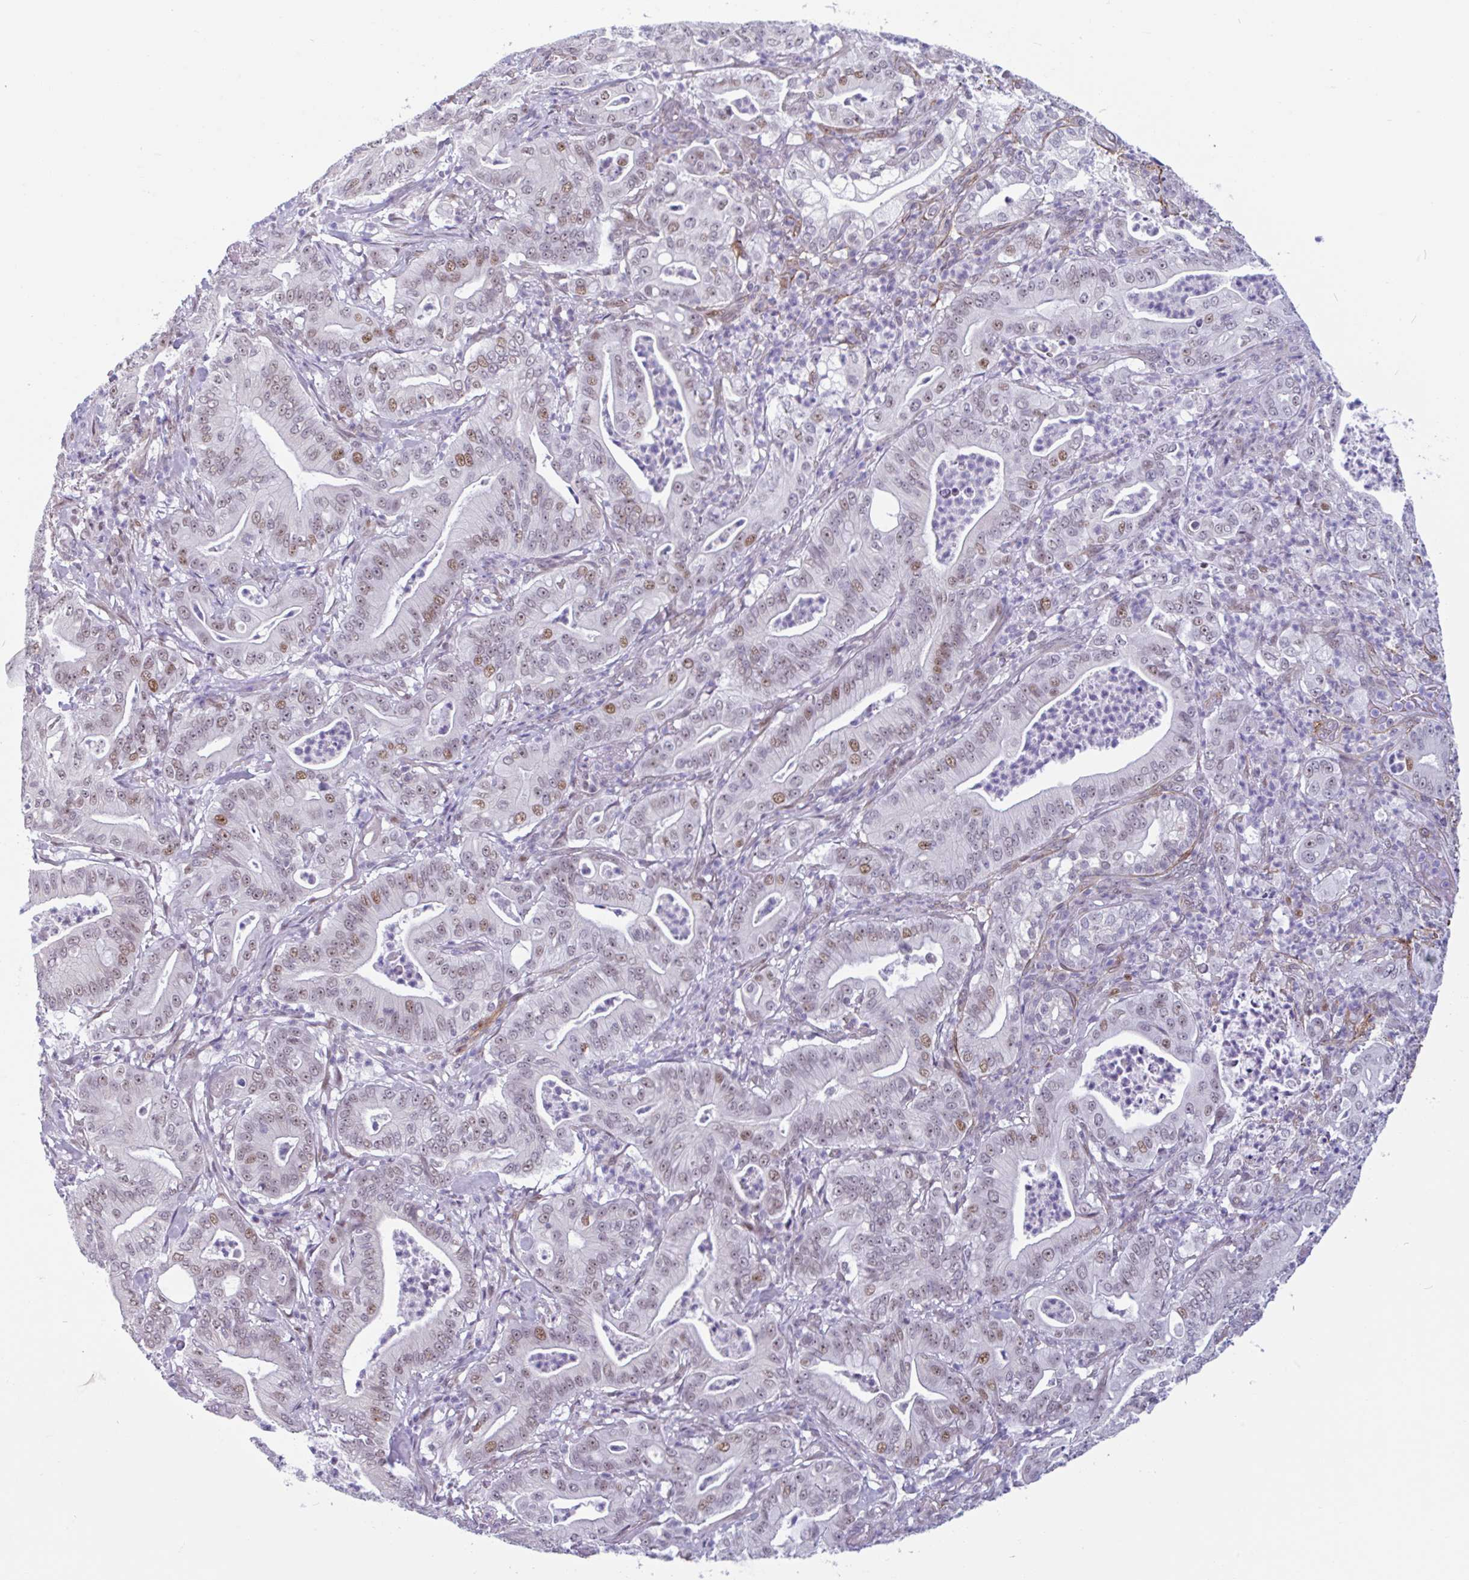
{"staining": {"intensity": "moderate", "quantity": "<25%", "location": "nuclear"}, "tissue": "pancreatic cancer", "cell_type": "Tumor cells", "image_type": "cancer", "snomed": [{"axis": "morphology", "description": "Adenocarcinoma, NOS"}, {"axis": "topography", "description": "Pancreas"}], "caption": "Moderate nuclear positivity is identified in about <25% of tumor cells in pancreatic cancer (adenocarcinoma).", "gene": "TMEM119", "patient": {"sex": "male", "age": 71}}